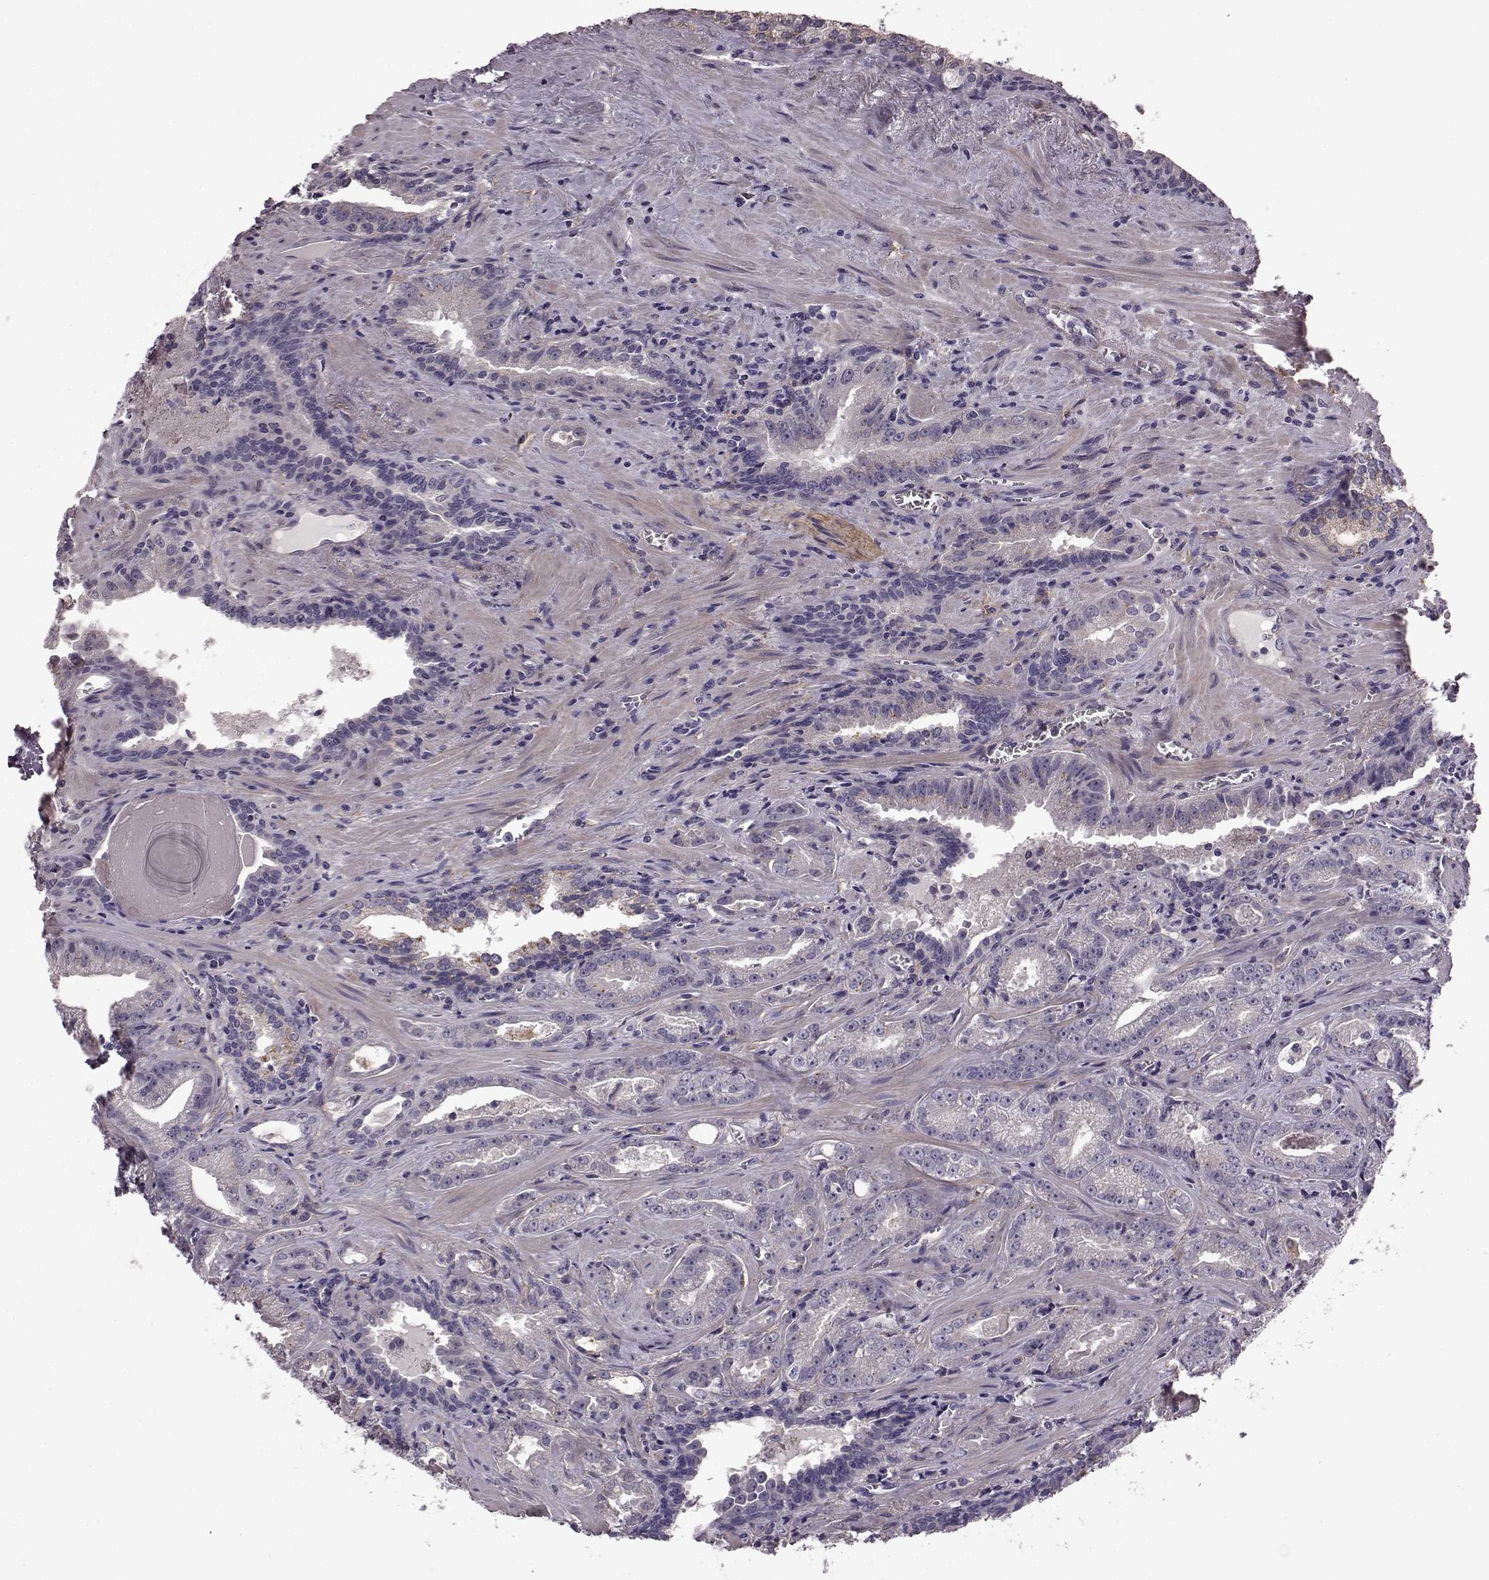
{"staining": {"intensity": "negative", "quantity": "none", "location": "none"}, "tissue": "prostate cancer", "cell_type": "Tumor cells", "image_type": "cancer", "snomed": [{"axis": "morphology", "description": "Adenocarcinoma, High grade"}, {"axis": "topography", "description": "Prostate"}], "caption": "A high-resolution histopathology image shows IHC staining of prostate high-grade adenocarcinoma, which reveals no significant expression in tumor cells.", "gene": "GRK1", "patient": {"sex": "male", "age": 68}}